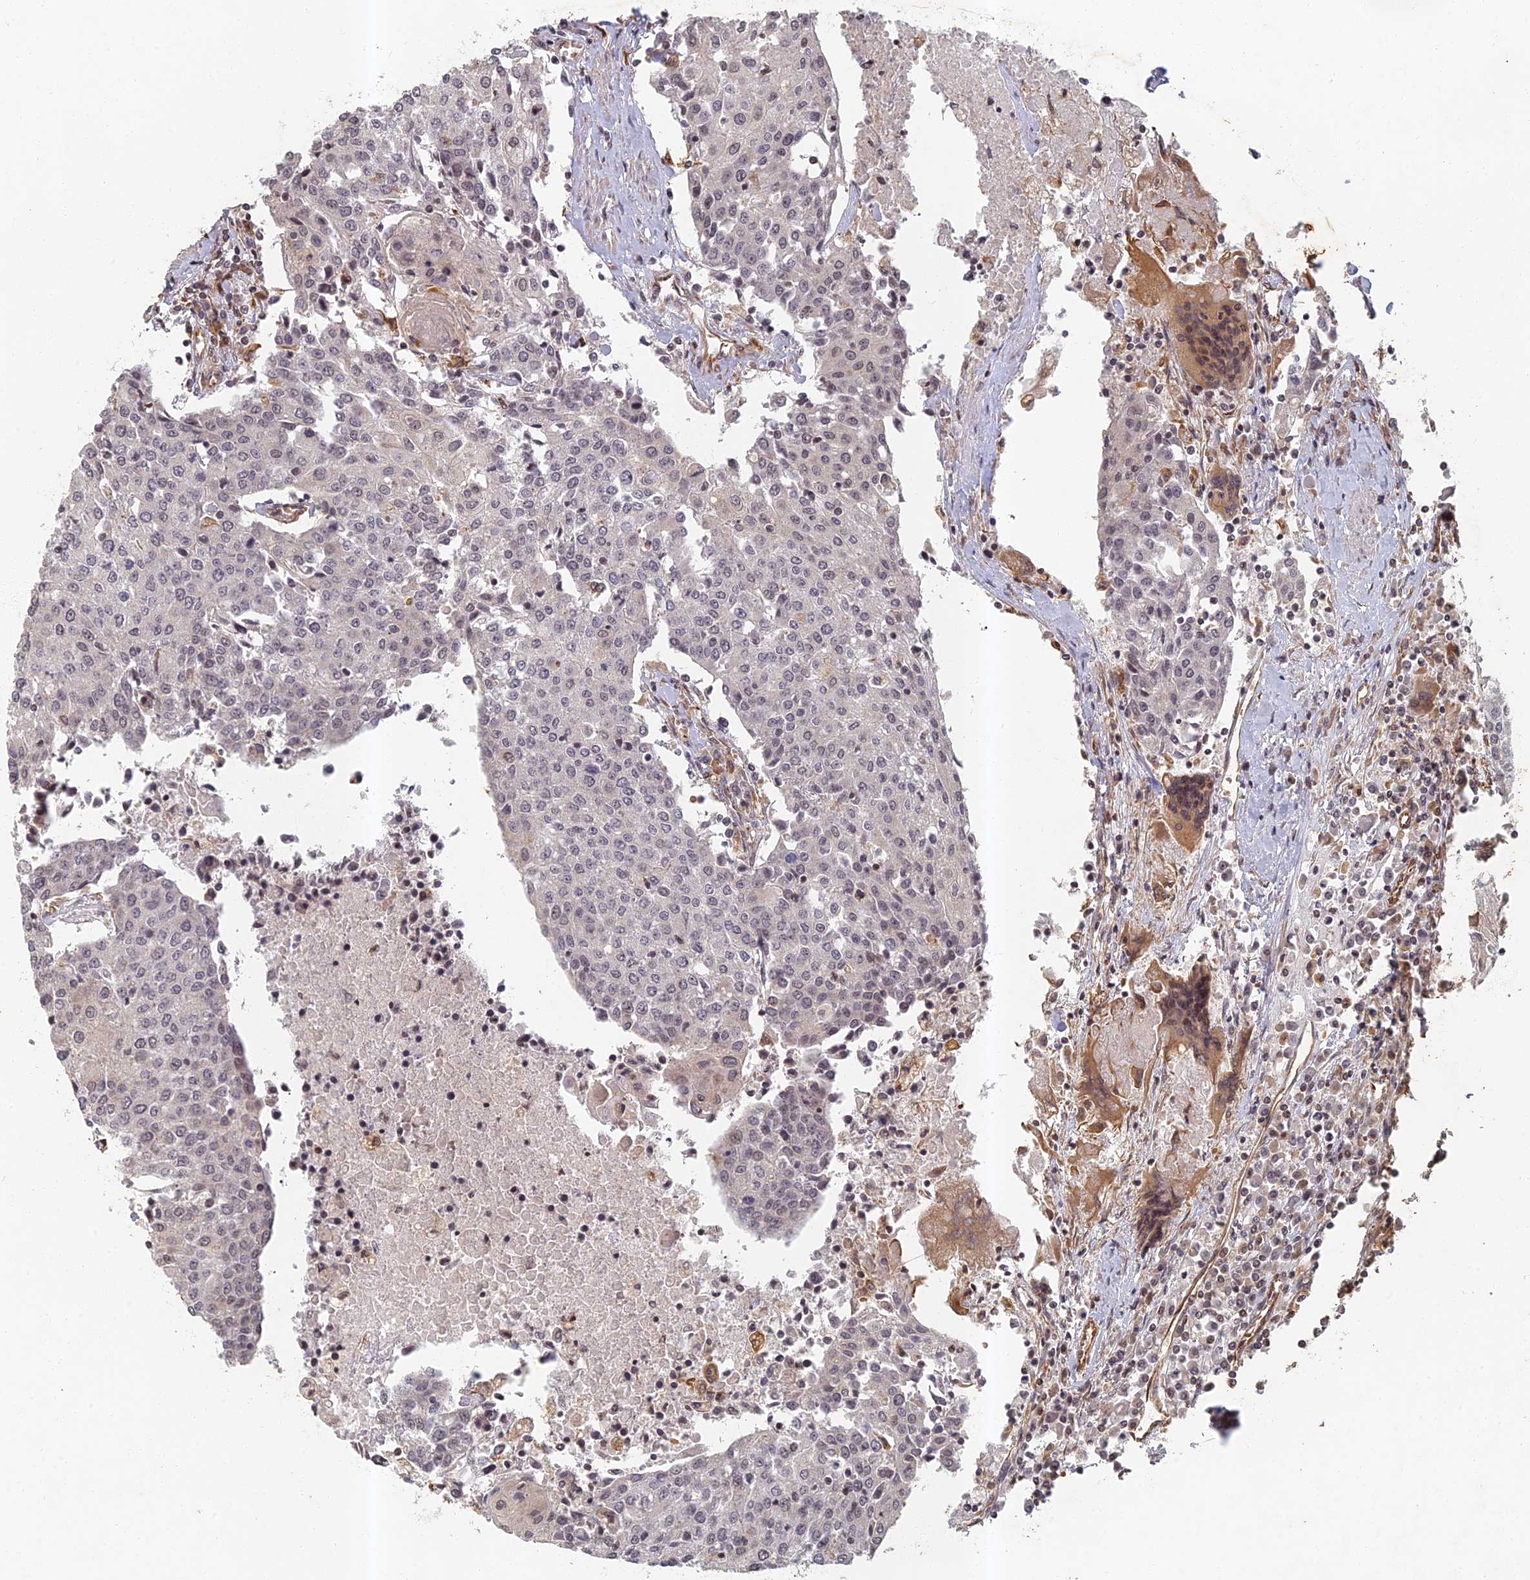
{"staining": {"intensity": "negative", "quantity": "none", "location": "none"}, "tissue": "urothelial cancer", "cell_type": "Tumor cells", "image_type": "cancer", "snomed": [{"axis": "morphology", "description": "Urothelial carcinoma, High grade"}, {"axis": "topography", "description": "Urinary bladder"}], "caption": "Immunohistochemistry histopathology image of neoplastic tissue: urothelial carcinoma (high-grade) stained with DAB (3,3'-diaminobenzidine) exhibits no significant protein positivity in tumor cells. (DAB (3,3'-diaminobenzidine) immunohistochemistry (IHC) with hematoxylin counter stain).", "gene": "ABCB10", "patient": {"sex": "female", "age": 85}}